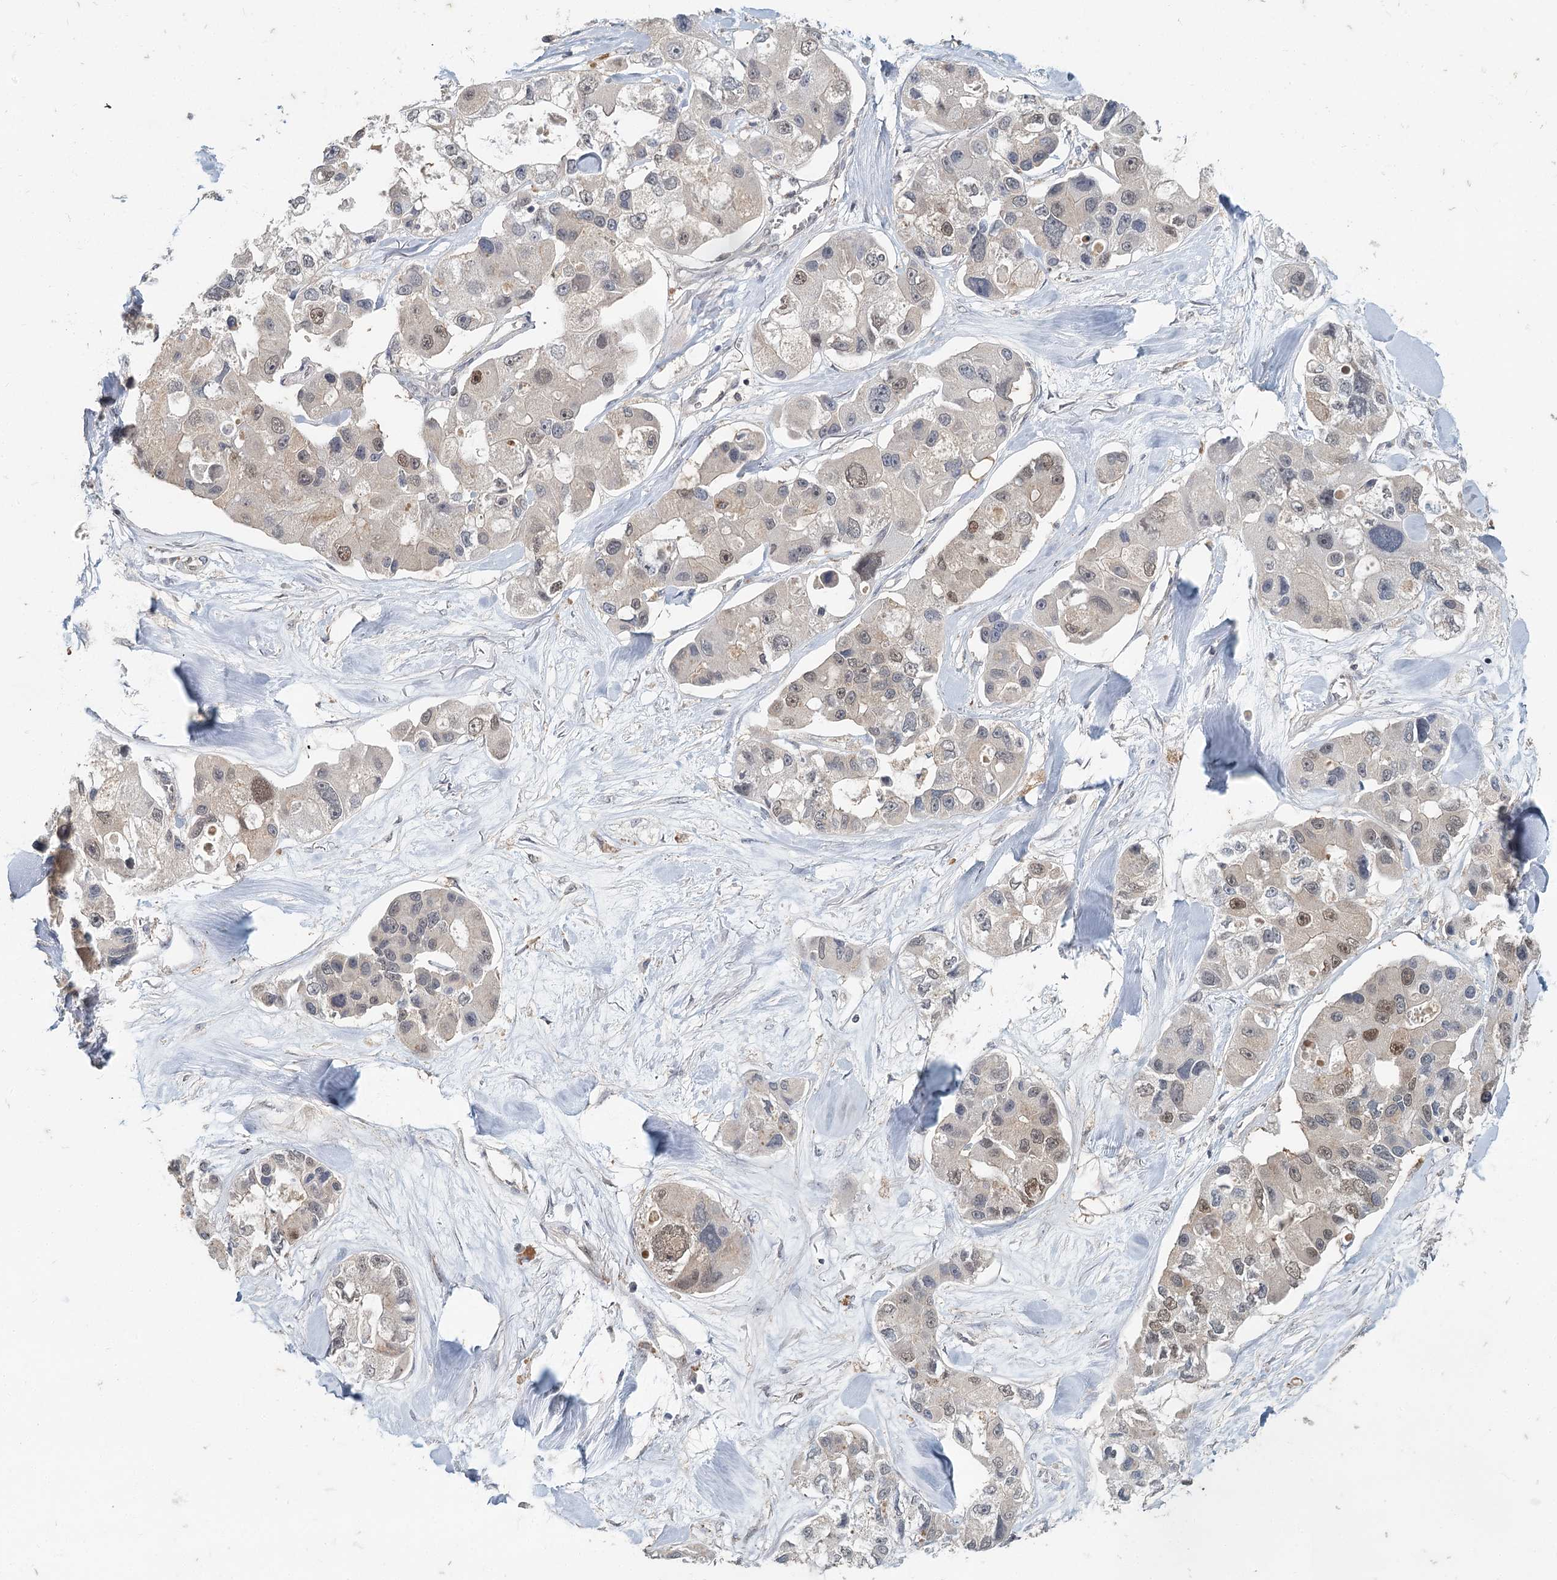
{"staining": {"intensity": "moderate", "quantity": "<25%", "location": "nuclear"}, "tissue": "lung cancer", "cell_type": "Tumor cells", "image_type": "cancer", "snomed": [{"axis": "morphology", "description": "Adenocarcinoma, NOS"}, {"axis": "topography", "description": "Lung"}], "caption": "Brown immunohistochemical staining in human lung adenocarcinoma exhibits moderate nuclear expression in approximately <25% of tumor cells.", "gene": "ADK", "patient": {"sex": "female", "age": 54}}